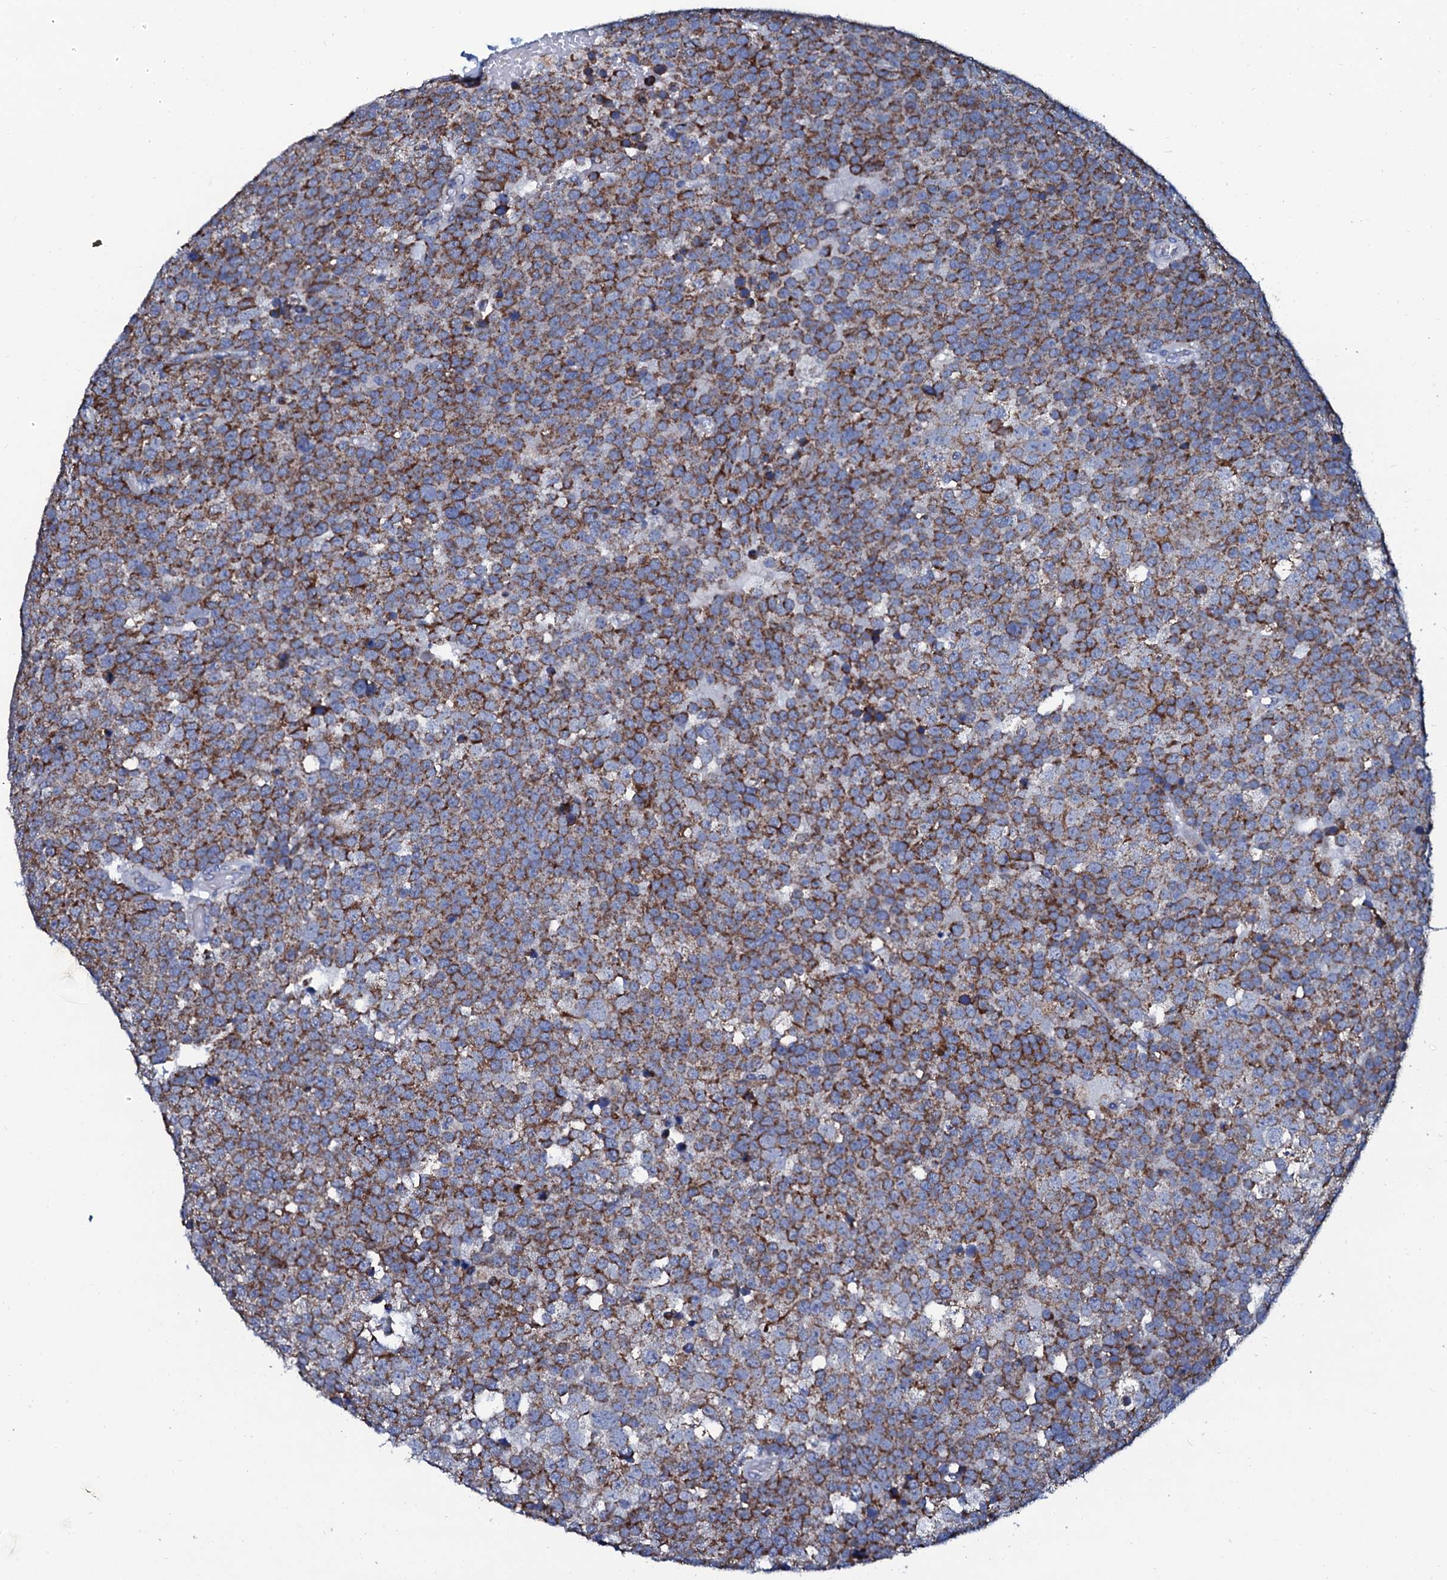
{"staining": {"intensity": "strong", "quantity": "25%-75%", "location": "cytoplasmic/membranous"}, "tissue": "testis cancer", "cell_type": "Tumor cells", "image_type": "cancer", "snomed": [{"axis": "morphology", "description": "Seminoma, NOS"}, {"axis": "topography", "description": "Testis"}], "caption": "IHC of seminoma (testis) reveals high levels of strong cytoplasmic/membranous expression in about 25%-75% of tumor cells.", "gene": "SLC37A4", "patient": {"sex": "male", "age": 71}}